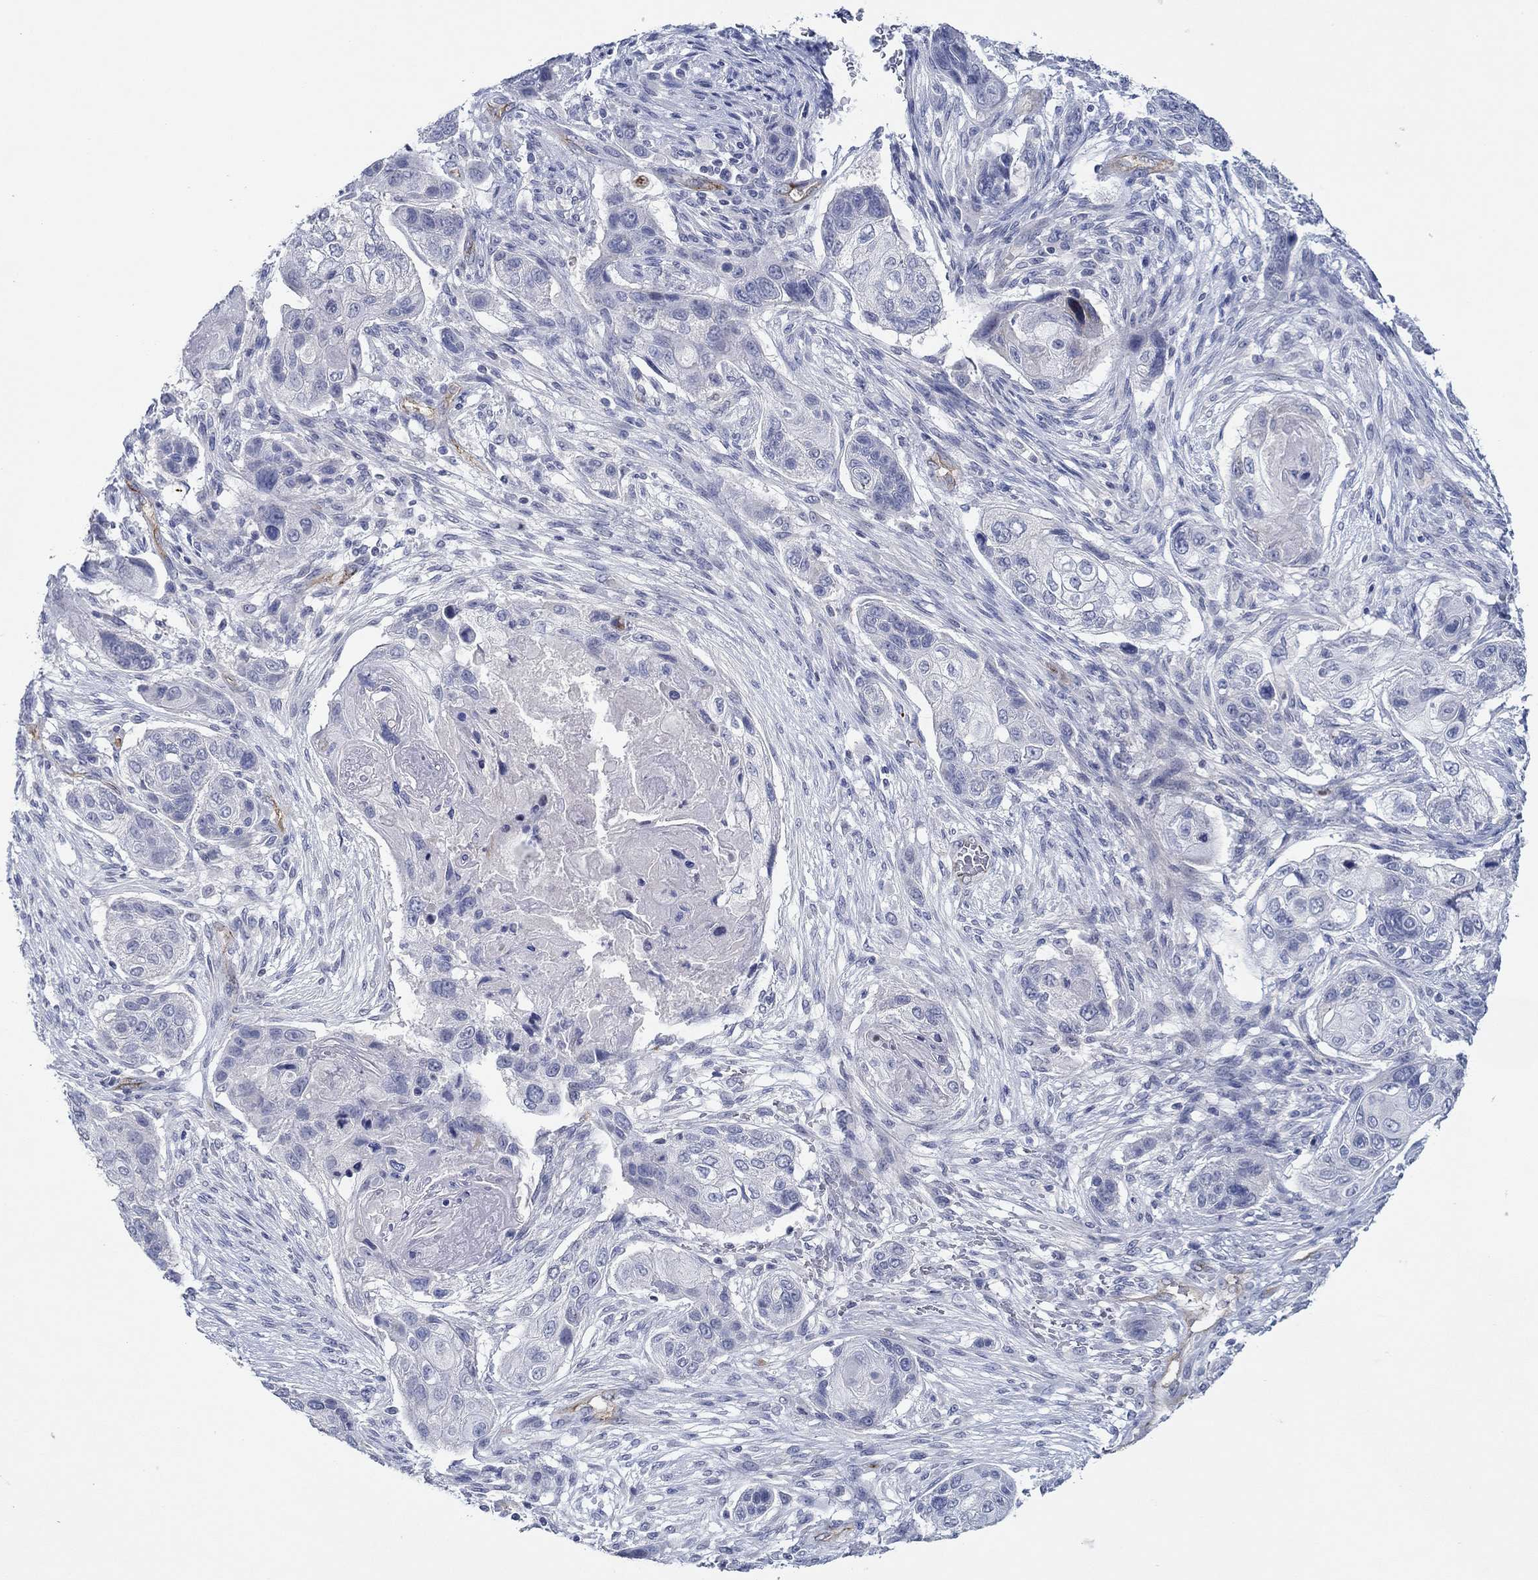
{"staining": {"intensity": "negative", "quantity": "none", "location": "none"}, "tissue": "lung cancer", "cell_type": "Tumor cells", "image_type": "cancer", "snomed": [{"axis": "morphology", "description": "Normal tissue, NOS"}, {"axis": "morphology", "description": "Squamous cell carcinoma, NOS"}, {"axis": "topography", "description": "Bronchus"}, {"axis": "topography", "description": "Lung"}], "caption": "IHC image of neoplastic tissue: human squamous cell carcinoma (lung) stained with DAB (3,3'-diaminobenzidine) shows no significant protein expression in tumor cells.", "gene": "GJA5", "patient": {"sex": "male", "age": 69}}